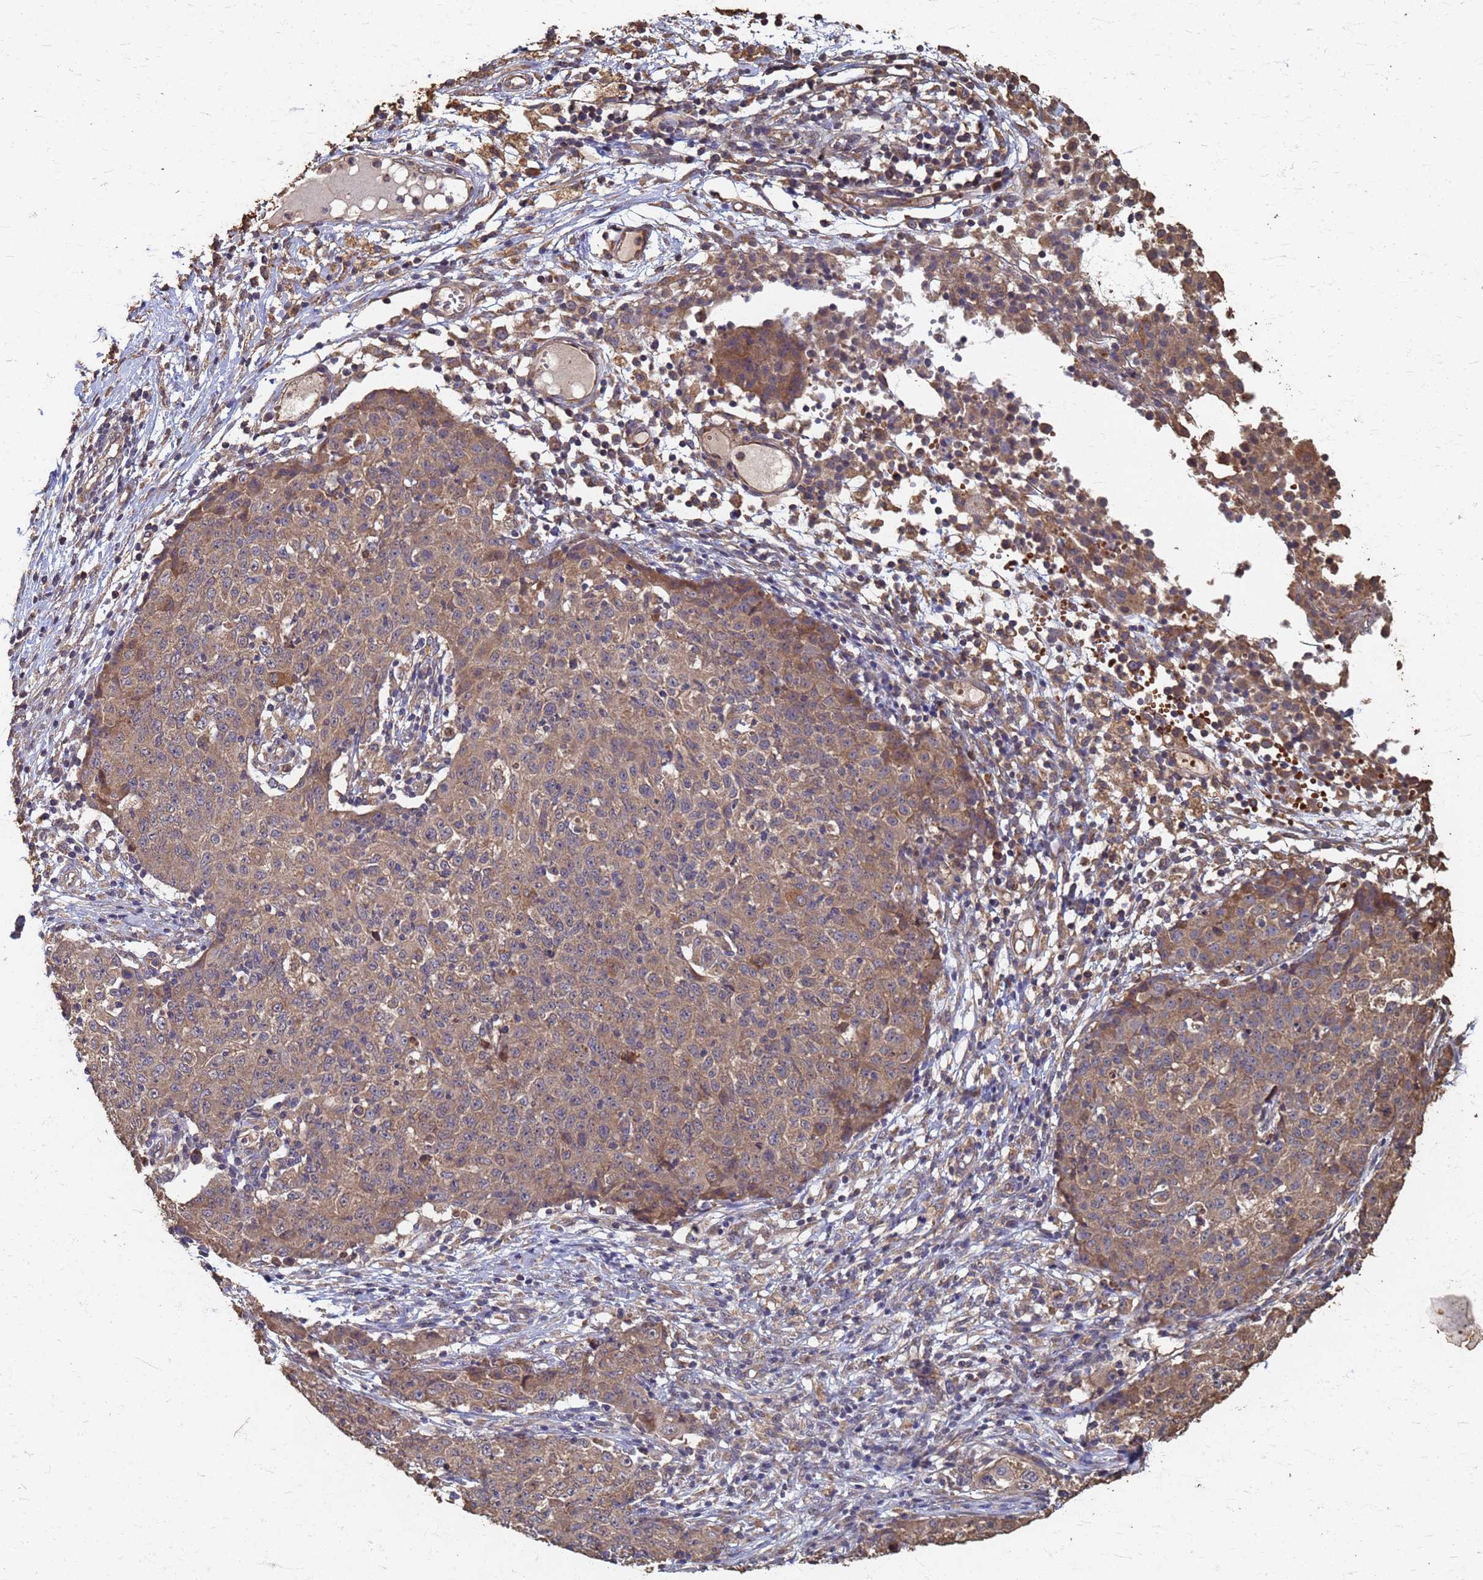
{"staining": {"intensity": "moderate", "quantity": ">75%", "location": "cytoplasmic/membranous"}, "tissue": "ovarian cancer", "cell_type": "Tumor cells", "image_type": "cancer", "snomed": [{"axis": "morphology", "description": "Carcinoma, endometroid"}, {"axis": "topography", "description": "Ovary"}], "caption": "A medium amount of moderate cytoplasmic/membranous expression is present in approximately >75% of tumor cells in endometroid carcinoma (ovarian) tissue. Using DAB (3,3'-diaminobenzidine) (brown) and hematoxylin (blue) stains, captured at high magnification using brightfield microscopy.", "gene": "DPH5", "patient": {"sex": "female", "age": 42}}